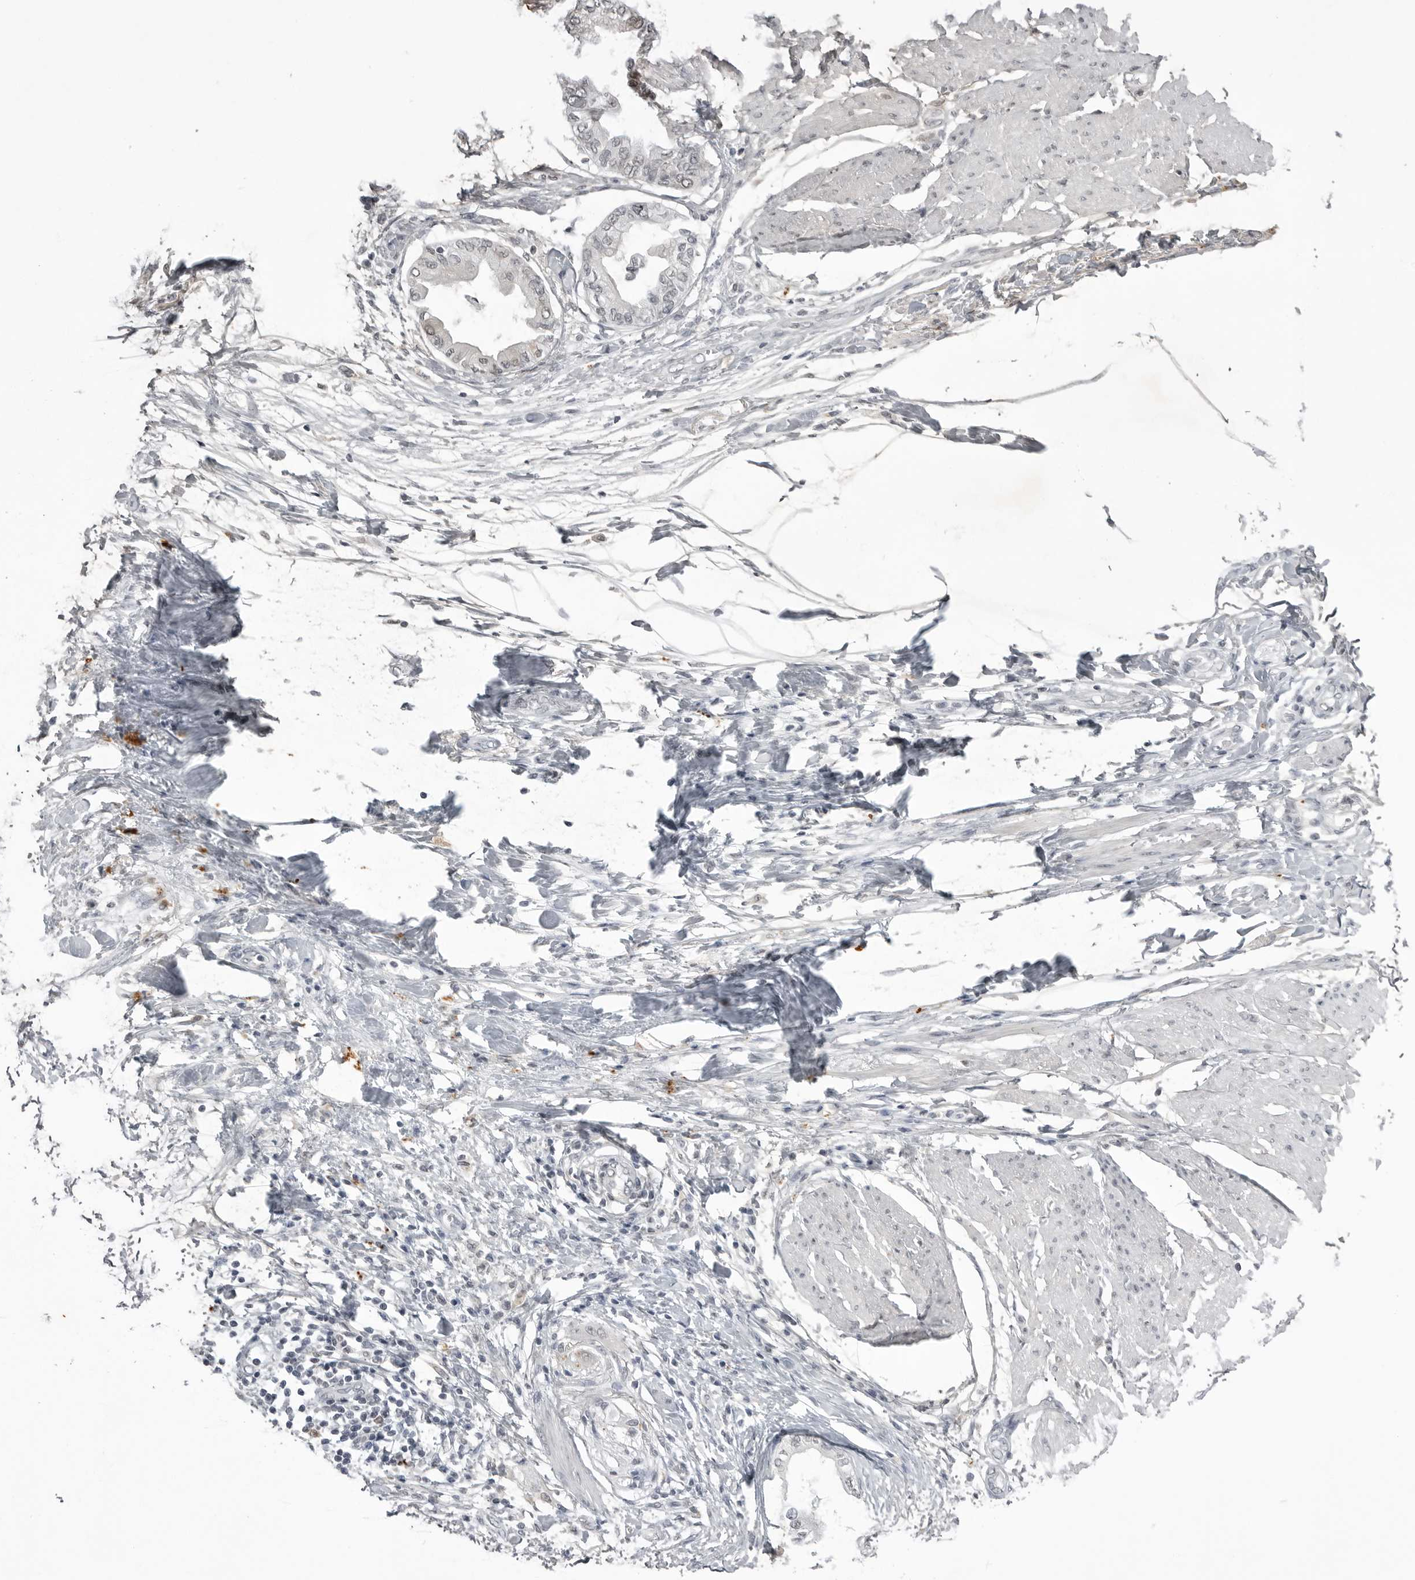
{"staining": {"intensity": "negative", "quantity": "none", "location": "none"}, "tissue": "pancreatic cancer", "cell_type": "Tumor cells", "image_type": "cancer", "snomed": [{"axis": "morphology", "description": "Normal tissue, NOS"}, {"axis": "morphology", "description": "Adenocarcinoma, NOS"}, {"axis": "topography", "description": "Pancreas"}, {"axis": "topography", "description": "Duodenum"}], "caption": "Micrograph shows no significant protein expression in tumor cells of pancreatic adenocarcinoma.", "gene": "RRM1", "patient": {"sex": "female", "age": 60}}